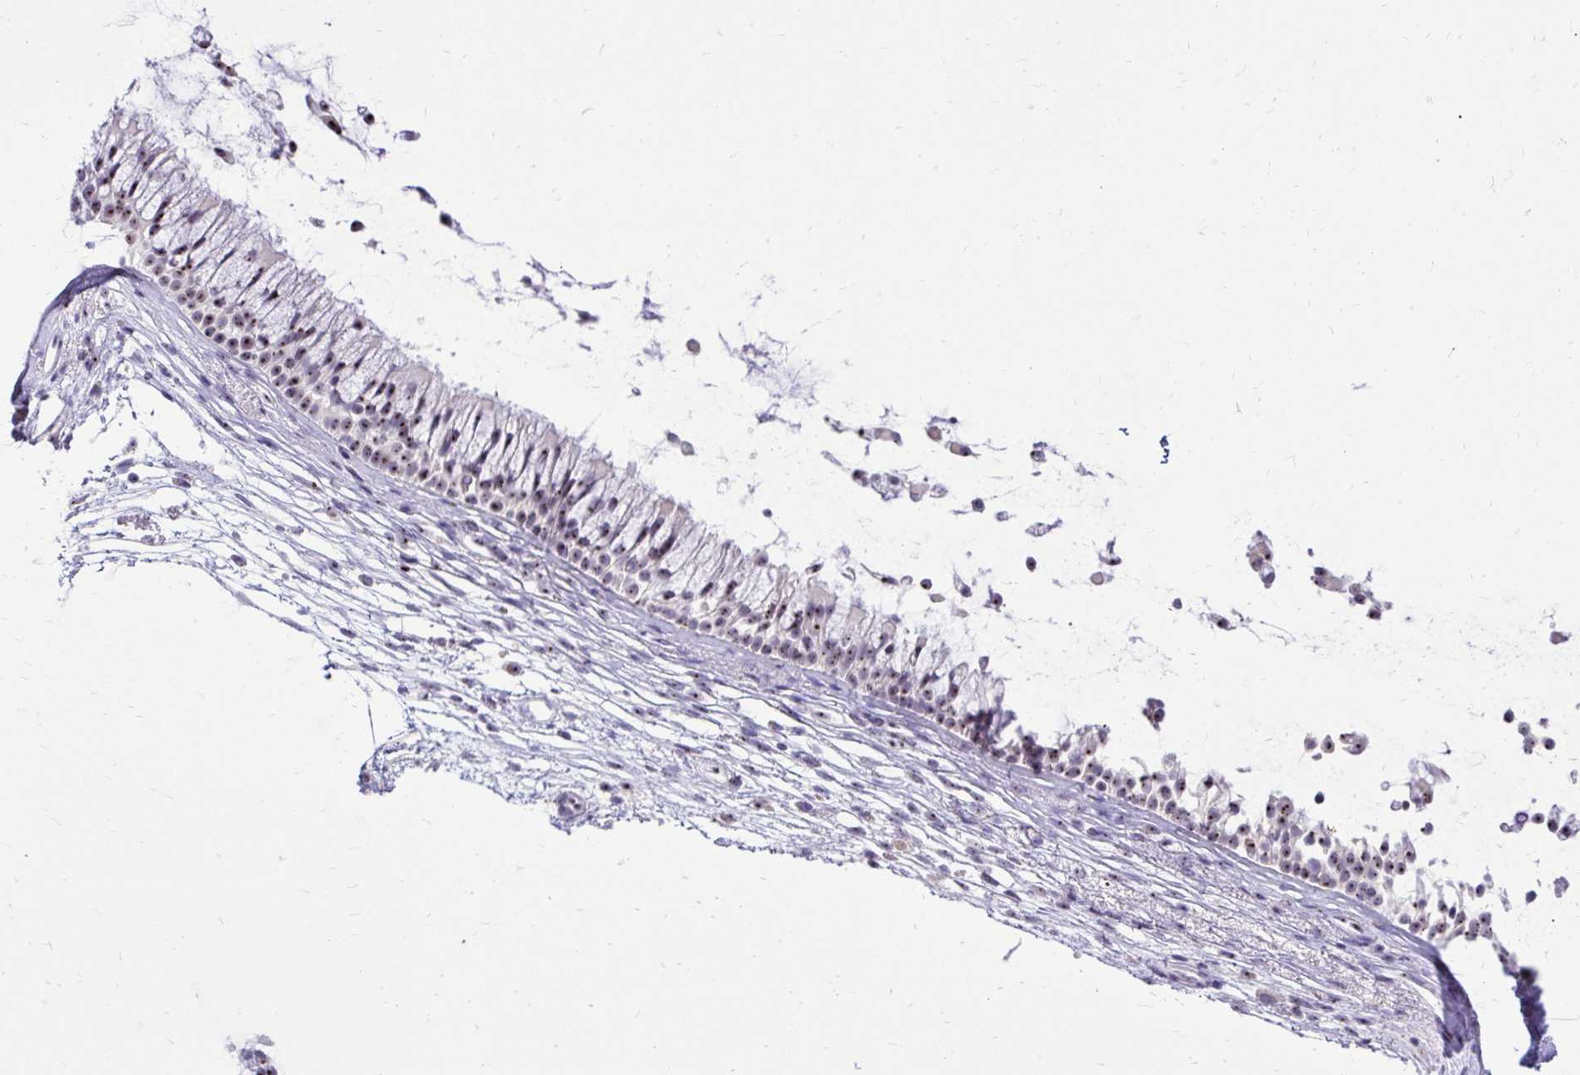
{"staining": {"intensity": "moderate", "quantity": ">75%", "location": "nuclear"}, "tissue": "nasopharynx", "cell_type": "Respiratory epithelial cells", "image_type": "normal", "snomed": [{"axis": "morphology", "description": "Normal tissue, NOS"}, {"axis": "topography", "description": "Nasopharynx"}], "caption": "Moderate nuclear protein positivity is present in approximately >75% of respiratory epithelial cells in nasopharynx. (DAB (3,3'-diaminobenzidine) IHC with brightfield microscopy, high magnification).", "gene": "NIFK", "patient": {"sex": "female", "age": 75}}